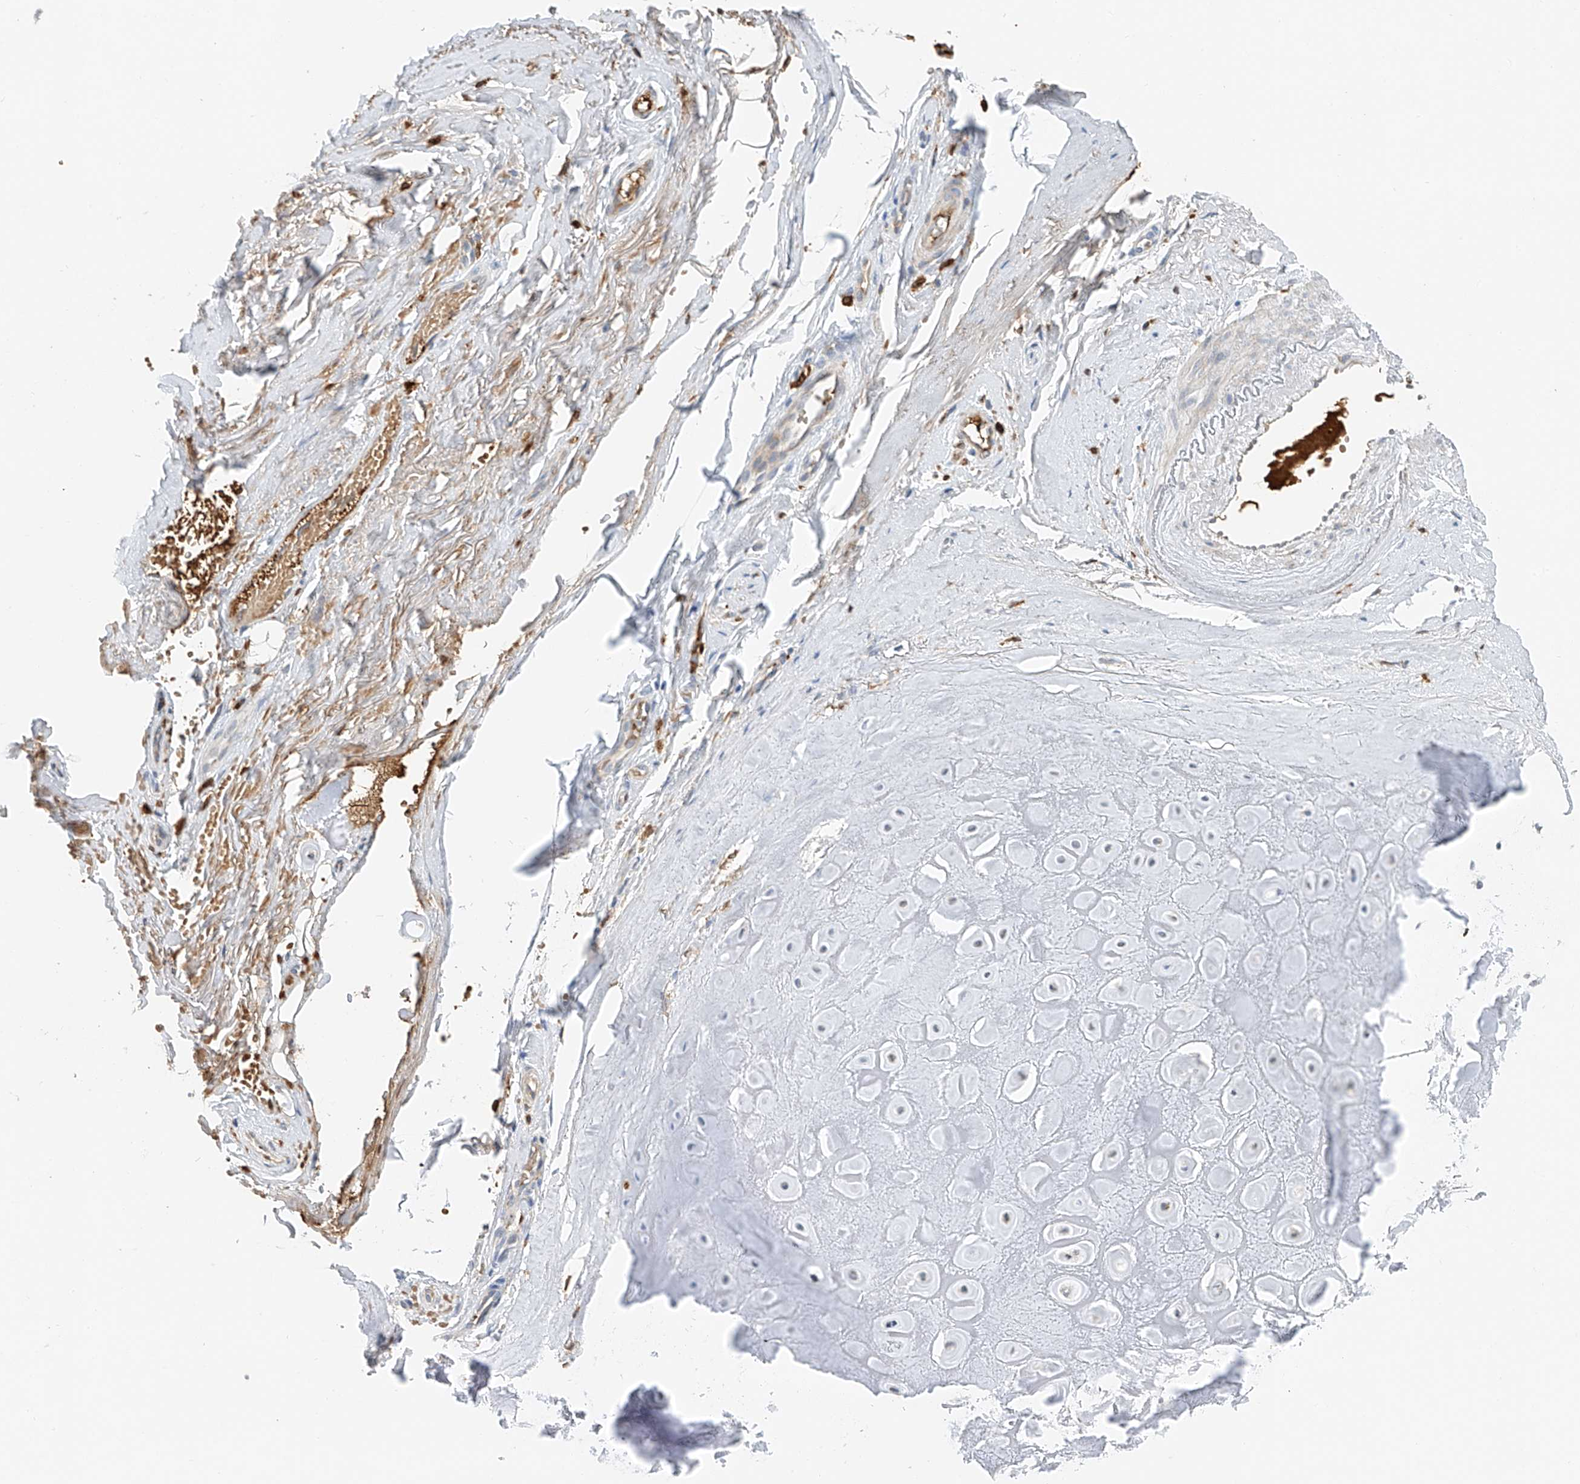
{"staining": {"intensity": "weak", "quantity": ">75%", "location": "cytoplasmic/membranous"}, "tissue": "adipose tissue", "cell_type": "Adipocytes", "image_type": "normal", "snomed": [{"axis": "morphology", "description": "Normal tissue, NOS"}, {"axis": "morphology", "description": "Basal cell carcinoma"}, {"axis": "topography", "description": "Skin"}], "caption": "Protein staining by IHC shows weak cytoplasmic/membranous positivity in about >75% of adipocytes in benign adipose tissue. Nuclei are stained in blue.", "gene": "TBXAS1", "patient": {"sex": "female", "age": 89}}